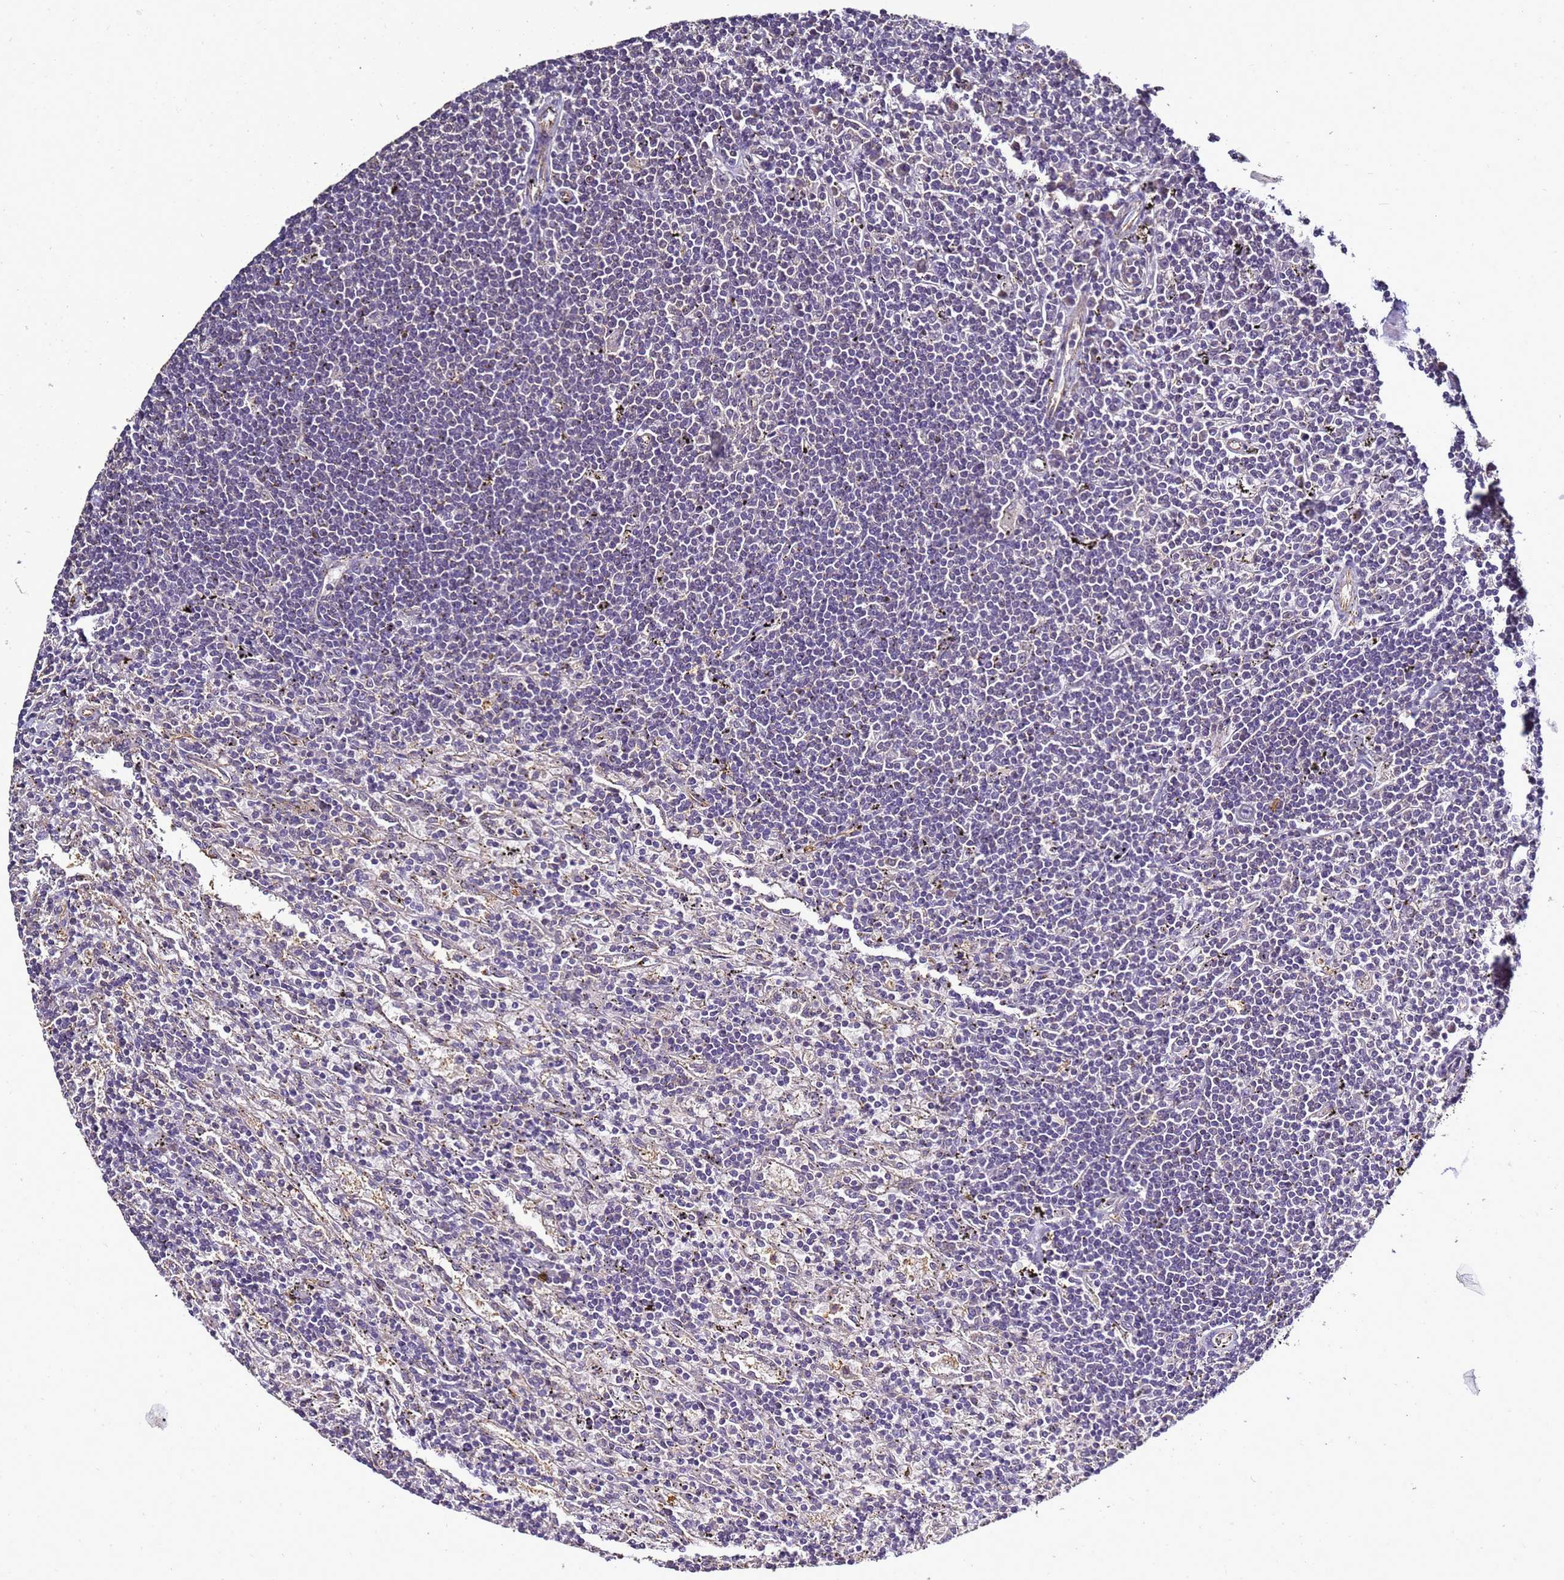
{"staining": {"intensity": "negative", "quantity": "none", "location": "none"}, "tissue": "lymphoma", "cell_type": "Tumor cells", "image_type": "cancer", "snomed": [{"axis": "morphology", "description": "Malignant lymphoma, non-Hodgkin's type, Low grade"}, {"axis": "topography", "description": "Spleen"}], "caption": "Tumor cells show no significant protein positivity in low-grade malignant lymphoma, non-Hodgkin's type. Brightfield microscopy of immunohistochemistry stained with DAB (brown) and hematoxylin (blue), captured at high magnification.", "gene": "ENOPH1", "patient": {"sex": "male", "age": 76}}